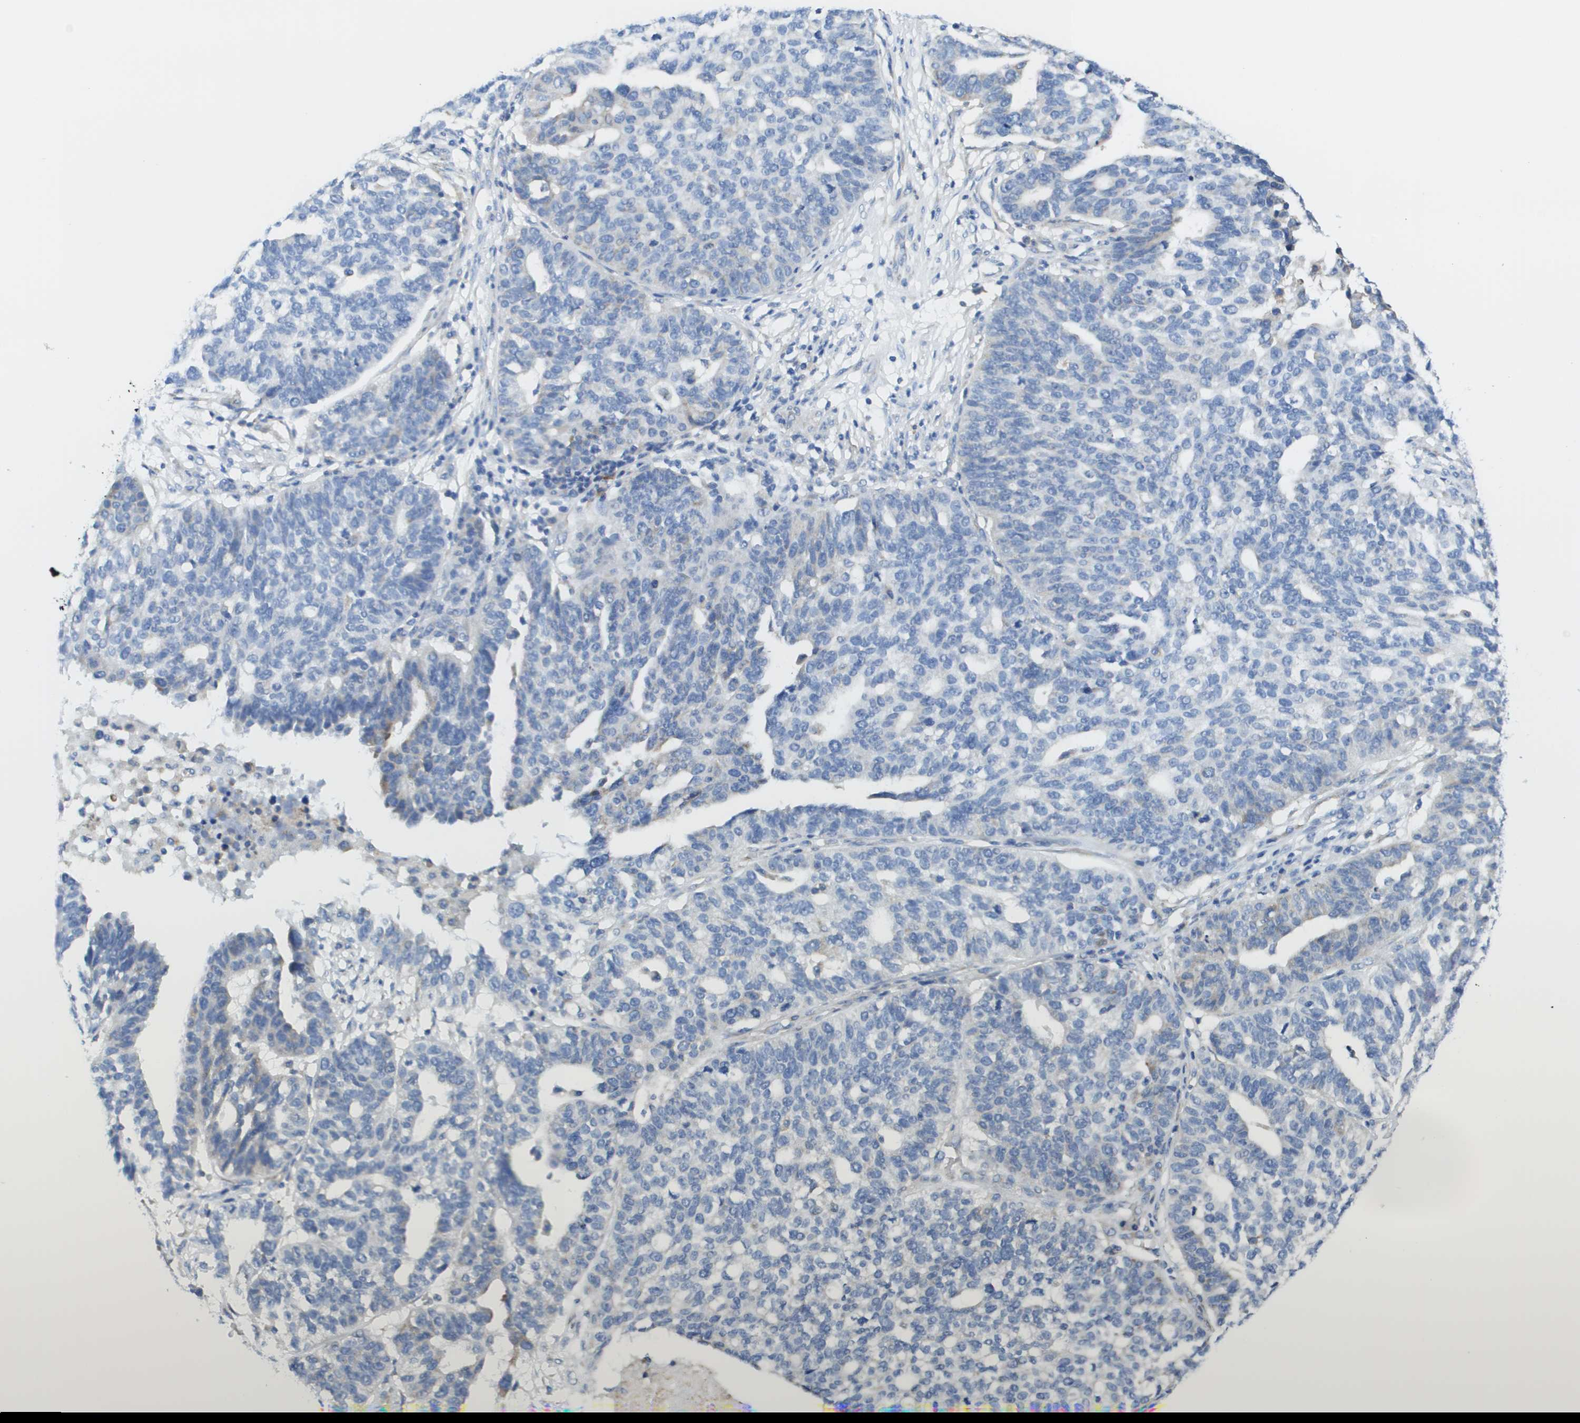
{"staining": {"intensity": "negative", "quantity": "none", "location": "none"}, "tissue": "ovarian cancer", "cell_type": "Tumor cells", "image_type": "cancer", "snomed": [{"axis": "morphology", "description": "Cystadenocarcinoma, serous, NOS"}, {"axis": "topography", "description": "Ovary"}], "caption": "Immunohistochemical staining of ovarian cancer shows no significant positivity in tumor cells.", "gene": "SDR42E1", "patient": {"sex": "female", "age": 59}}